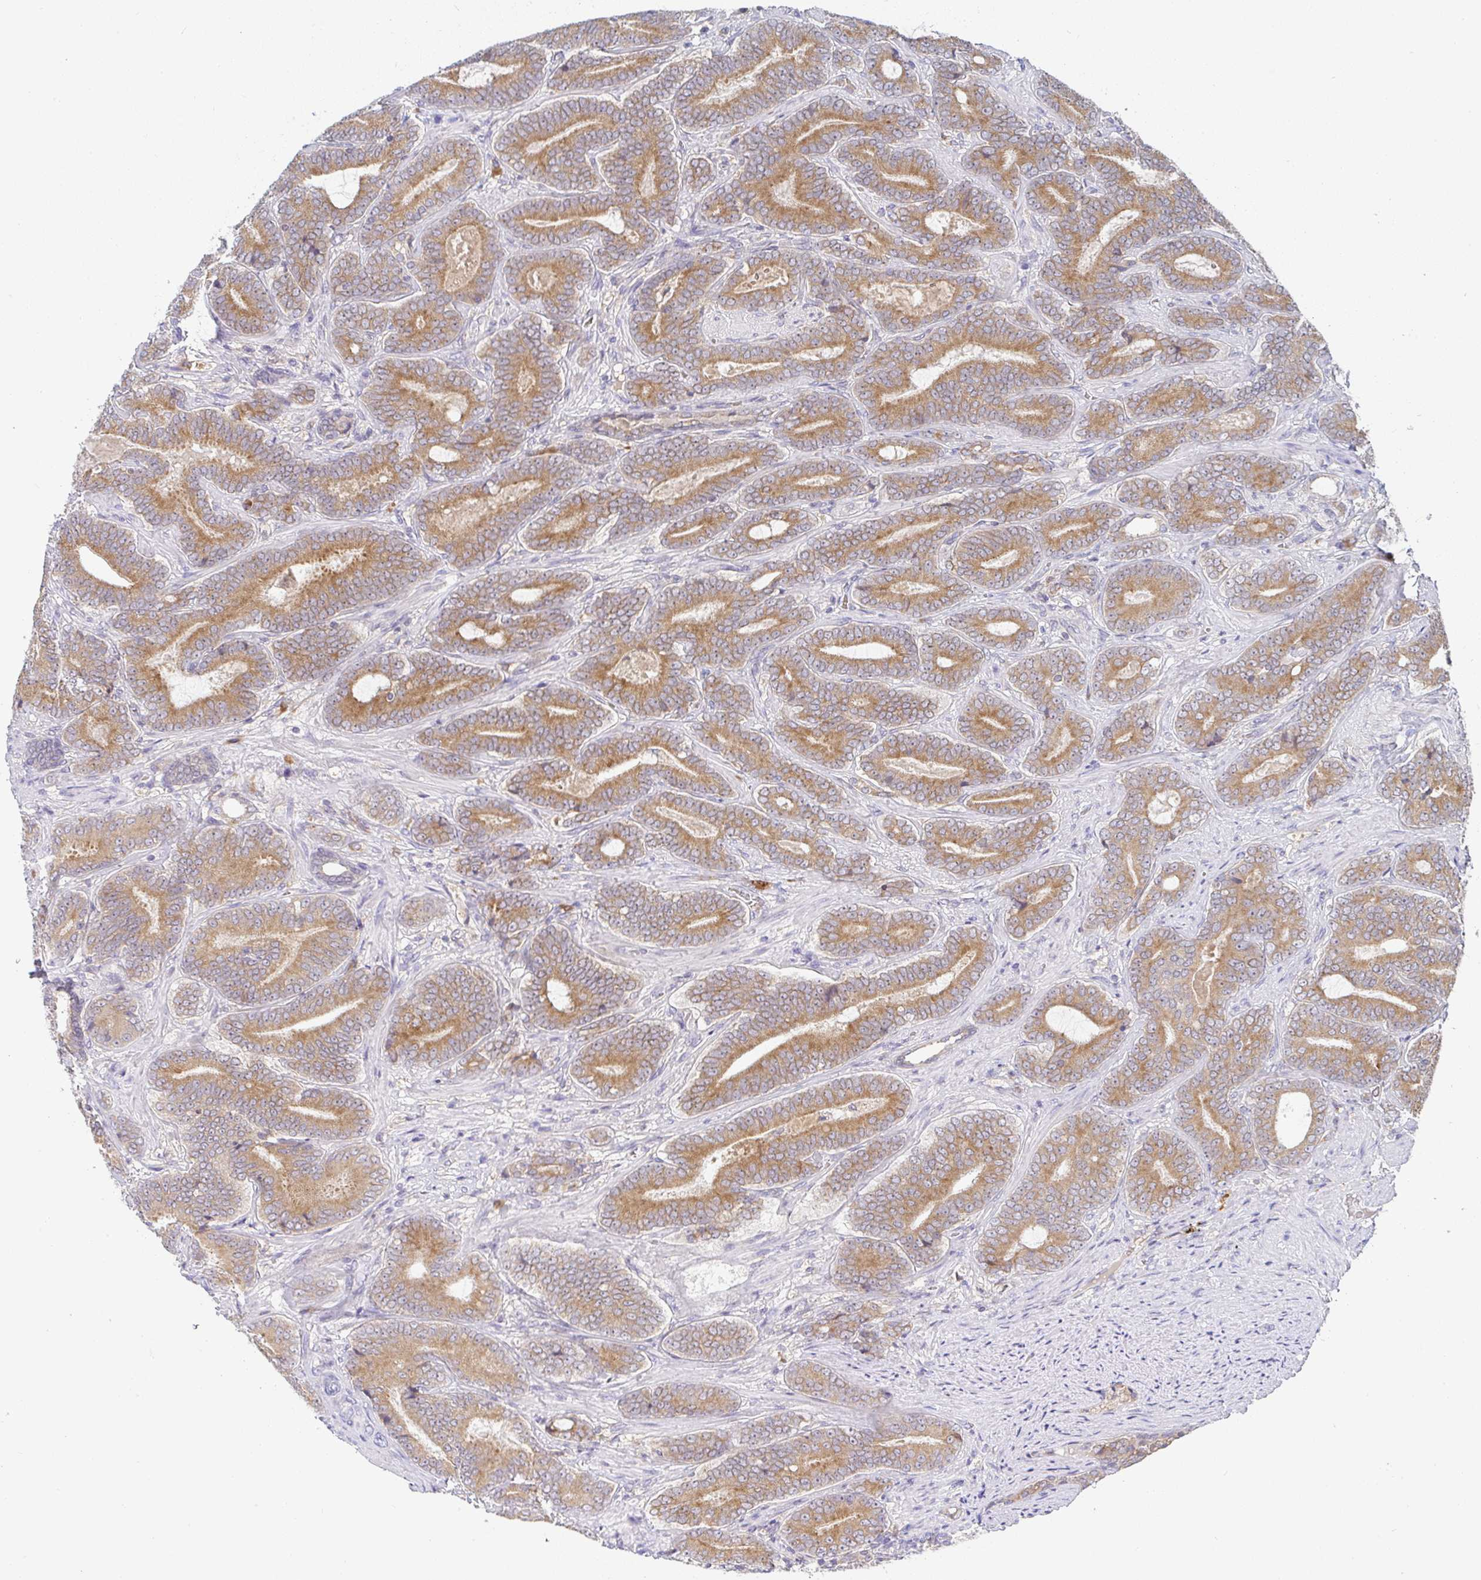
{"staining": {"intensity": "moderate", "quantity": ">75%", "location": "cytoplasmic/membranous"}, "tissue": "prostate cancer", "cell_type": "Tumor cells", "image_type": "cancer", "snomed": [{"axis": "morphology", "description": "Adenocarcinoma, High grade"}, {"axis": "topography", "description": "Prostate"}], "caption": "Human prostate adenocarcinoma (high-grade) stained with a protein marker exhibits moderate staining in tumor cells.", "gene": "DERL2", "patient": {"sex": "male", "age": 62}}